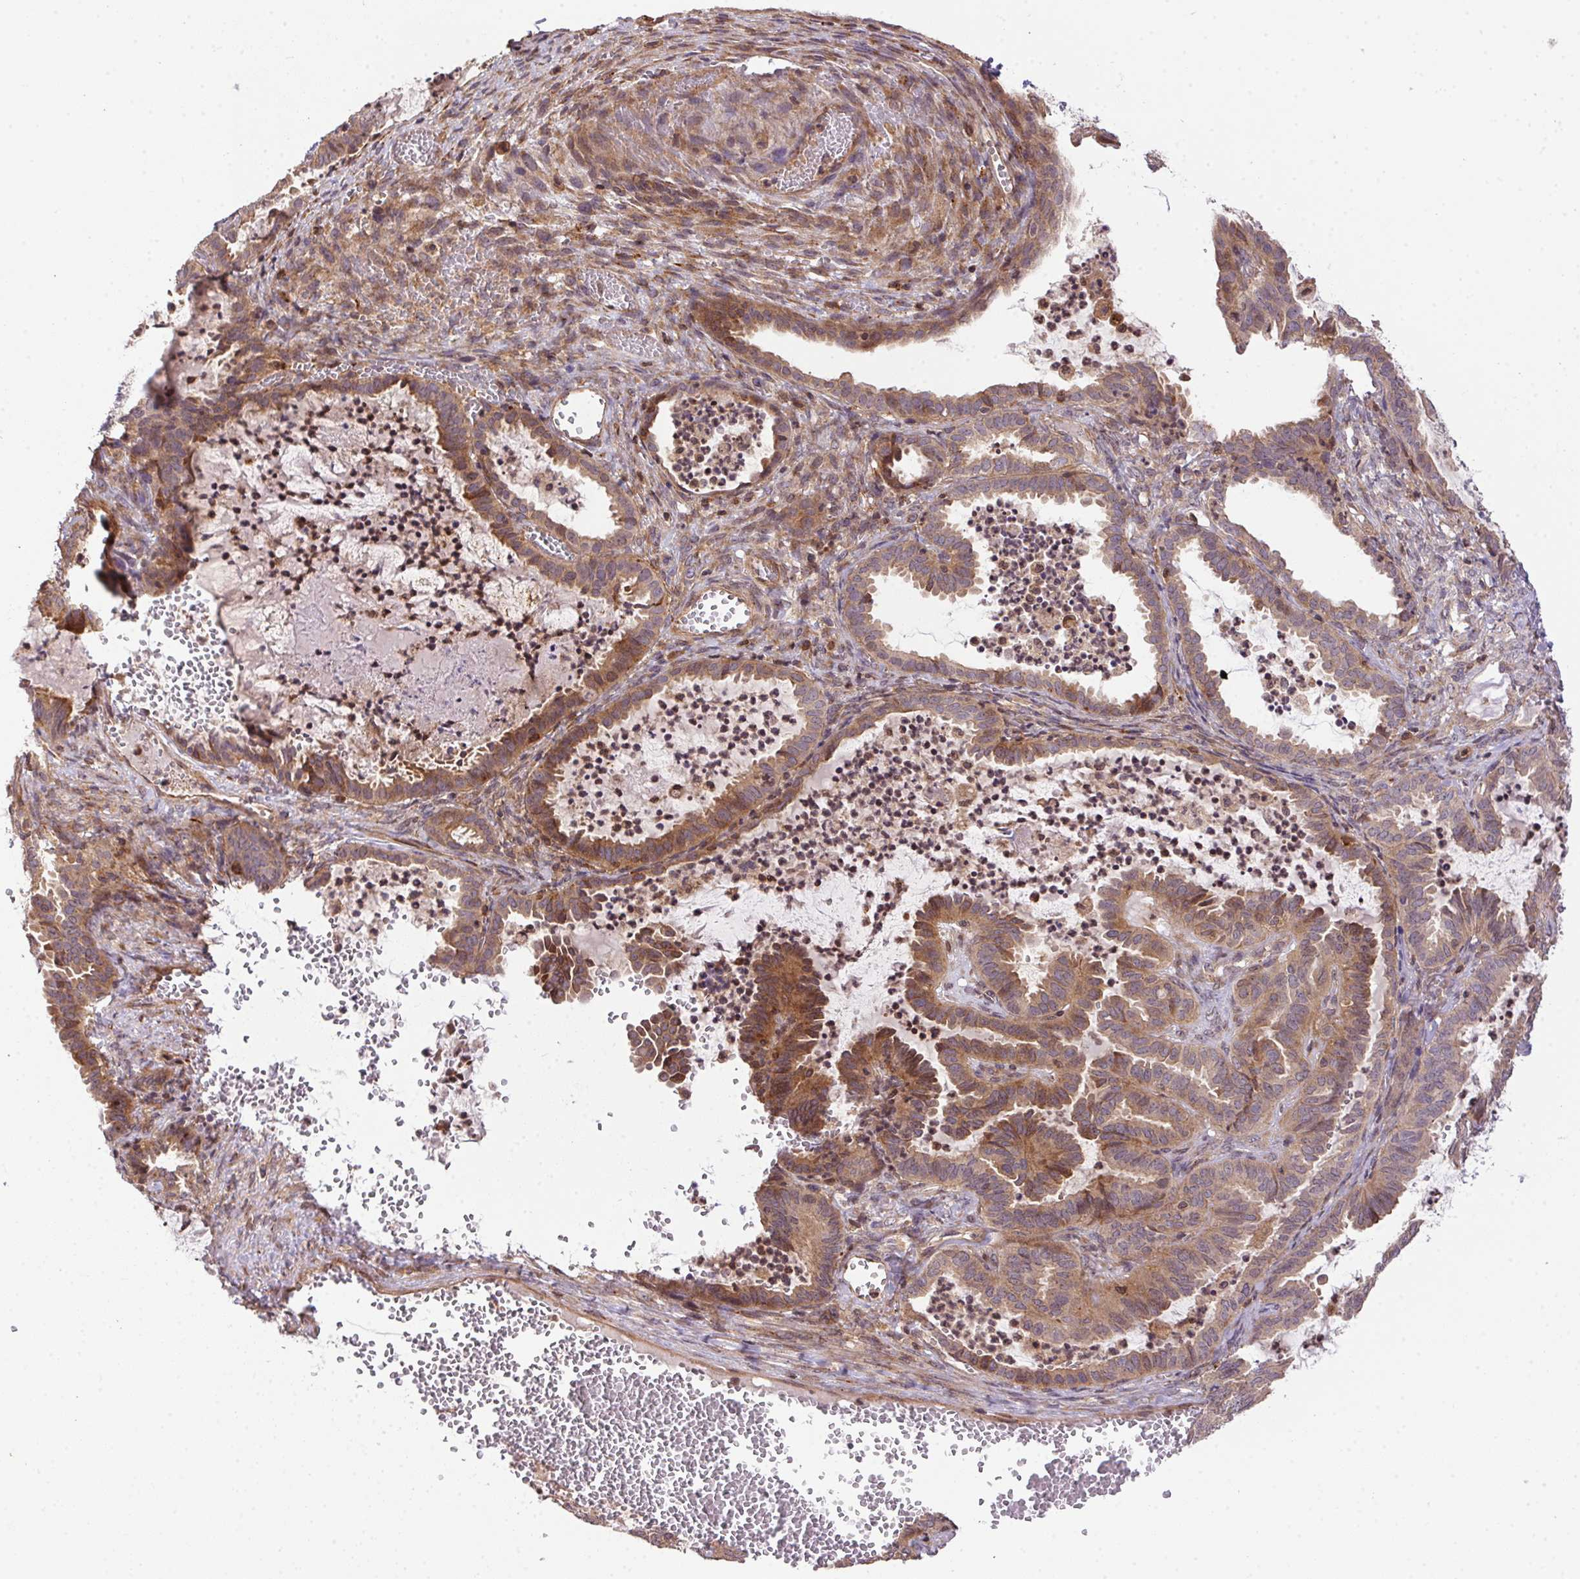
{"staining": {"intensity": "moderate", "quantity": "25%-75%", "location": "cytoplasmic/membranous"}, "tissue": "ovarian cancer", "cell_type": "Tumor cells", "image_type": "cancer", "snomed": [{"axis": "morphology", "description": "Carcinoma, endometroid"}, {"axis": "topography", "description": "Ovary"}], "caption": "High-magnification brightfield microscopy of ovarian endometroid carcinoma stained with DAB (3,3'-diaminobenzidine) (brown) and counterstained with hematoxylin (blue). tumor cells exhibit moderate cytoplasmic/membranous positivity is seen in approximately25%-75% of cells.", "gene": "MEX3D", "patient": {"sex": "female", "age": 70}}